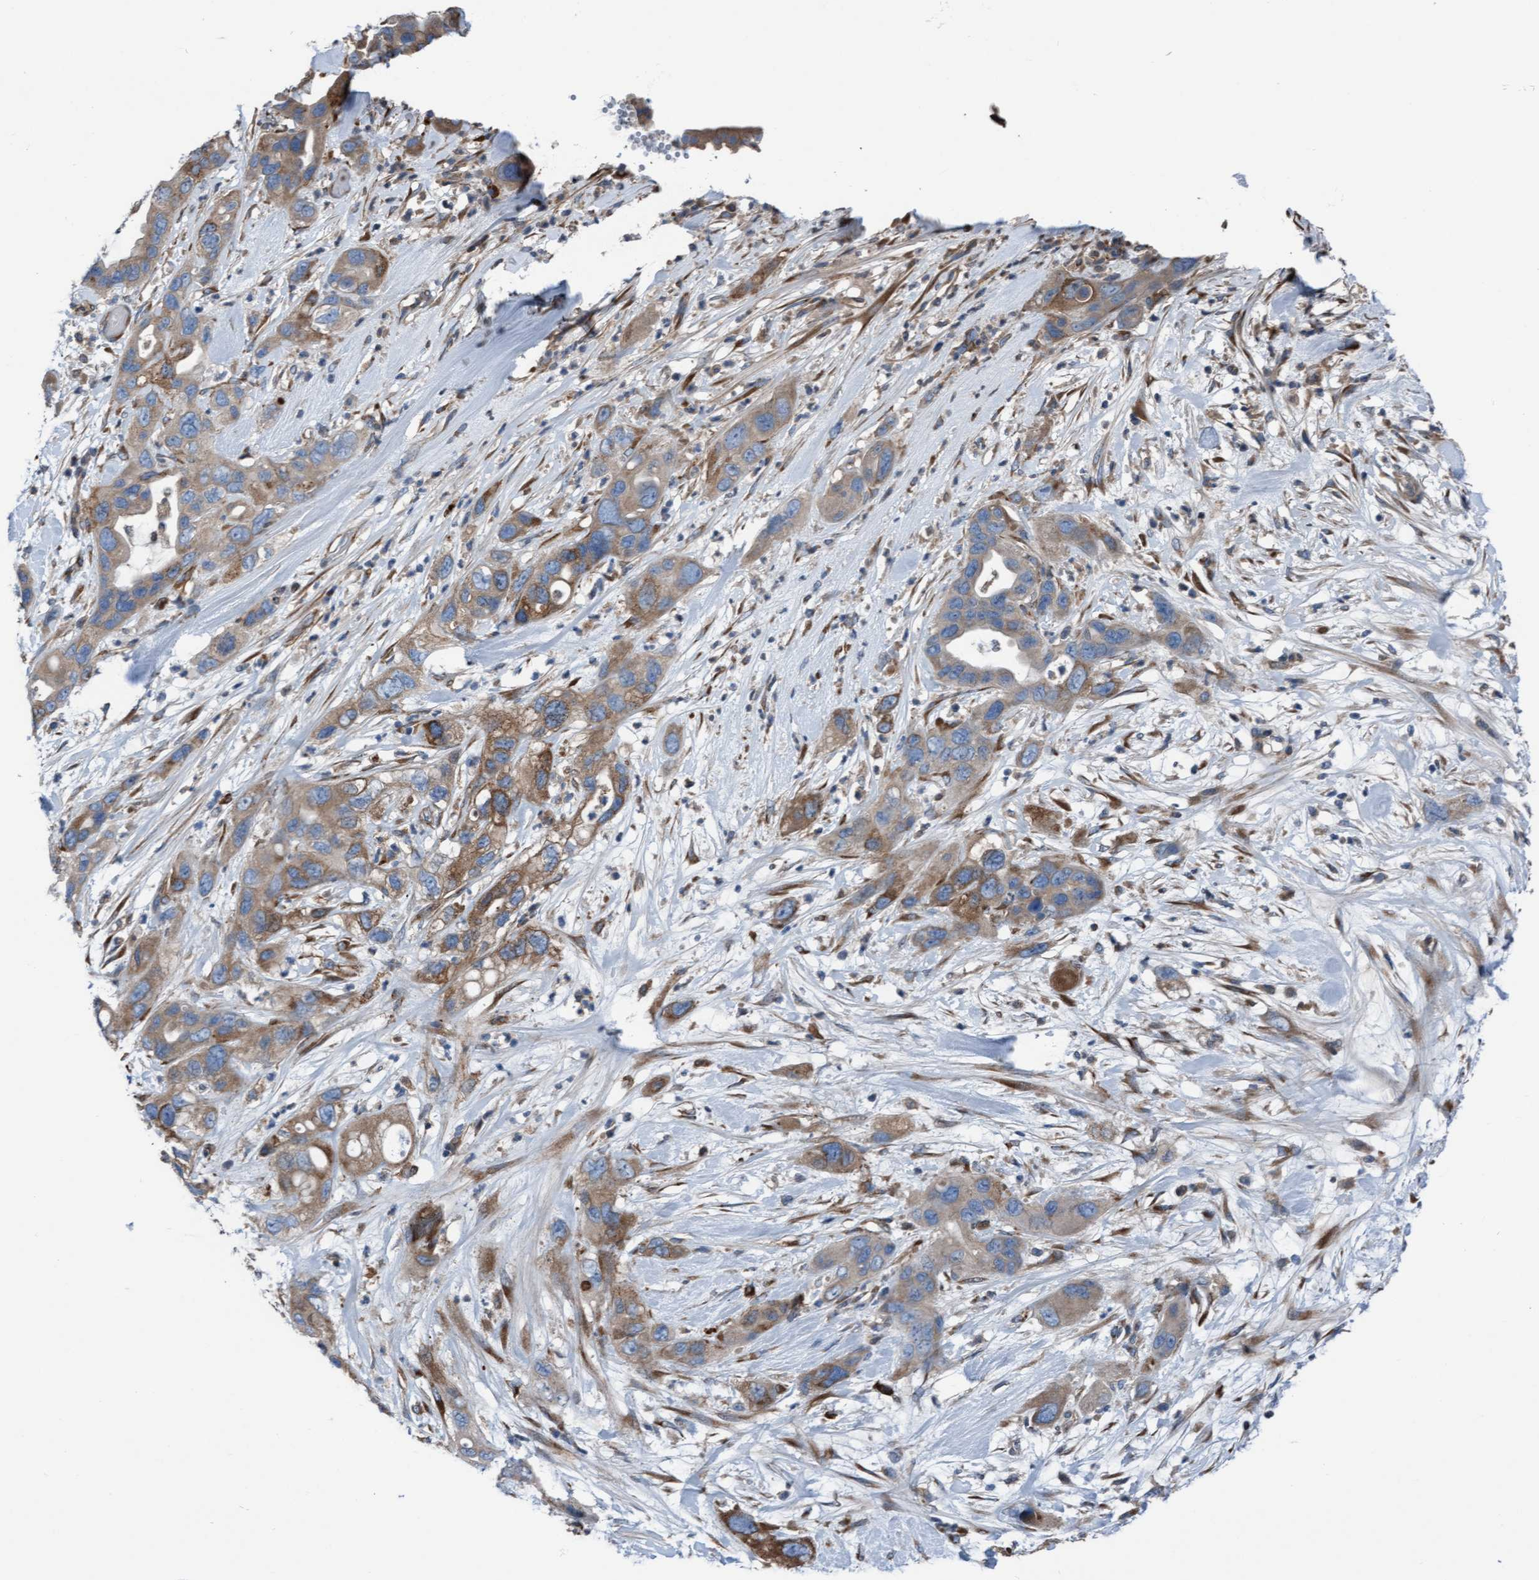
{"staining": {"intensity": "moderate", "quantity": ">75%", "location": "cytoplasmic/membranous"}, "tissue": "pancreatic cancer", "cell_type": "Tumor cells", "image_type": "cancer", "snomed": [{"axis": "morphology", "description": "Adenocarcinoma, NOS"}, {"axis": "topography", "description": "Pancreas"}], "caption": "Immunohistochemical staining of human pancreatic cancer (adenocarcinoma) demonstrates medium levels of moderate cytoplasmic/membranous protein expression in about >75% of tumor cells.", "gene": "KLHL26", "patient": {"sex": "female", "age": 71}}